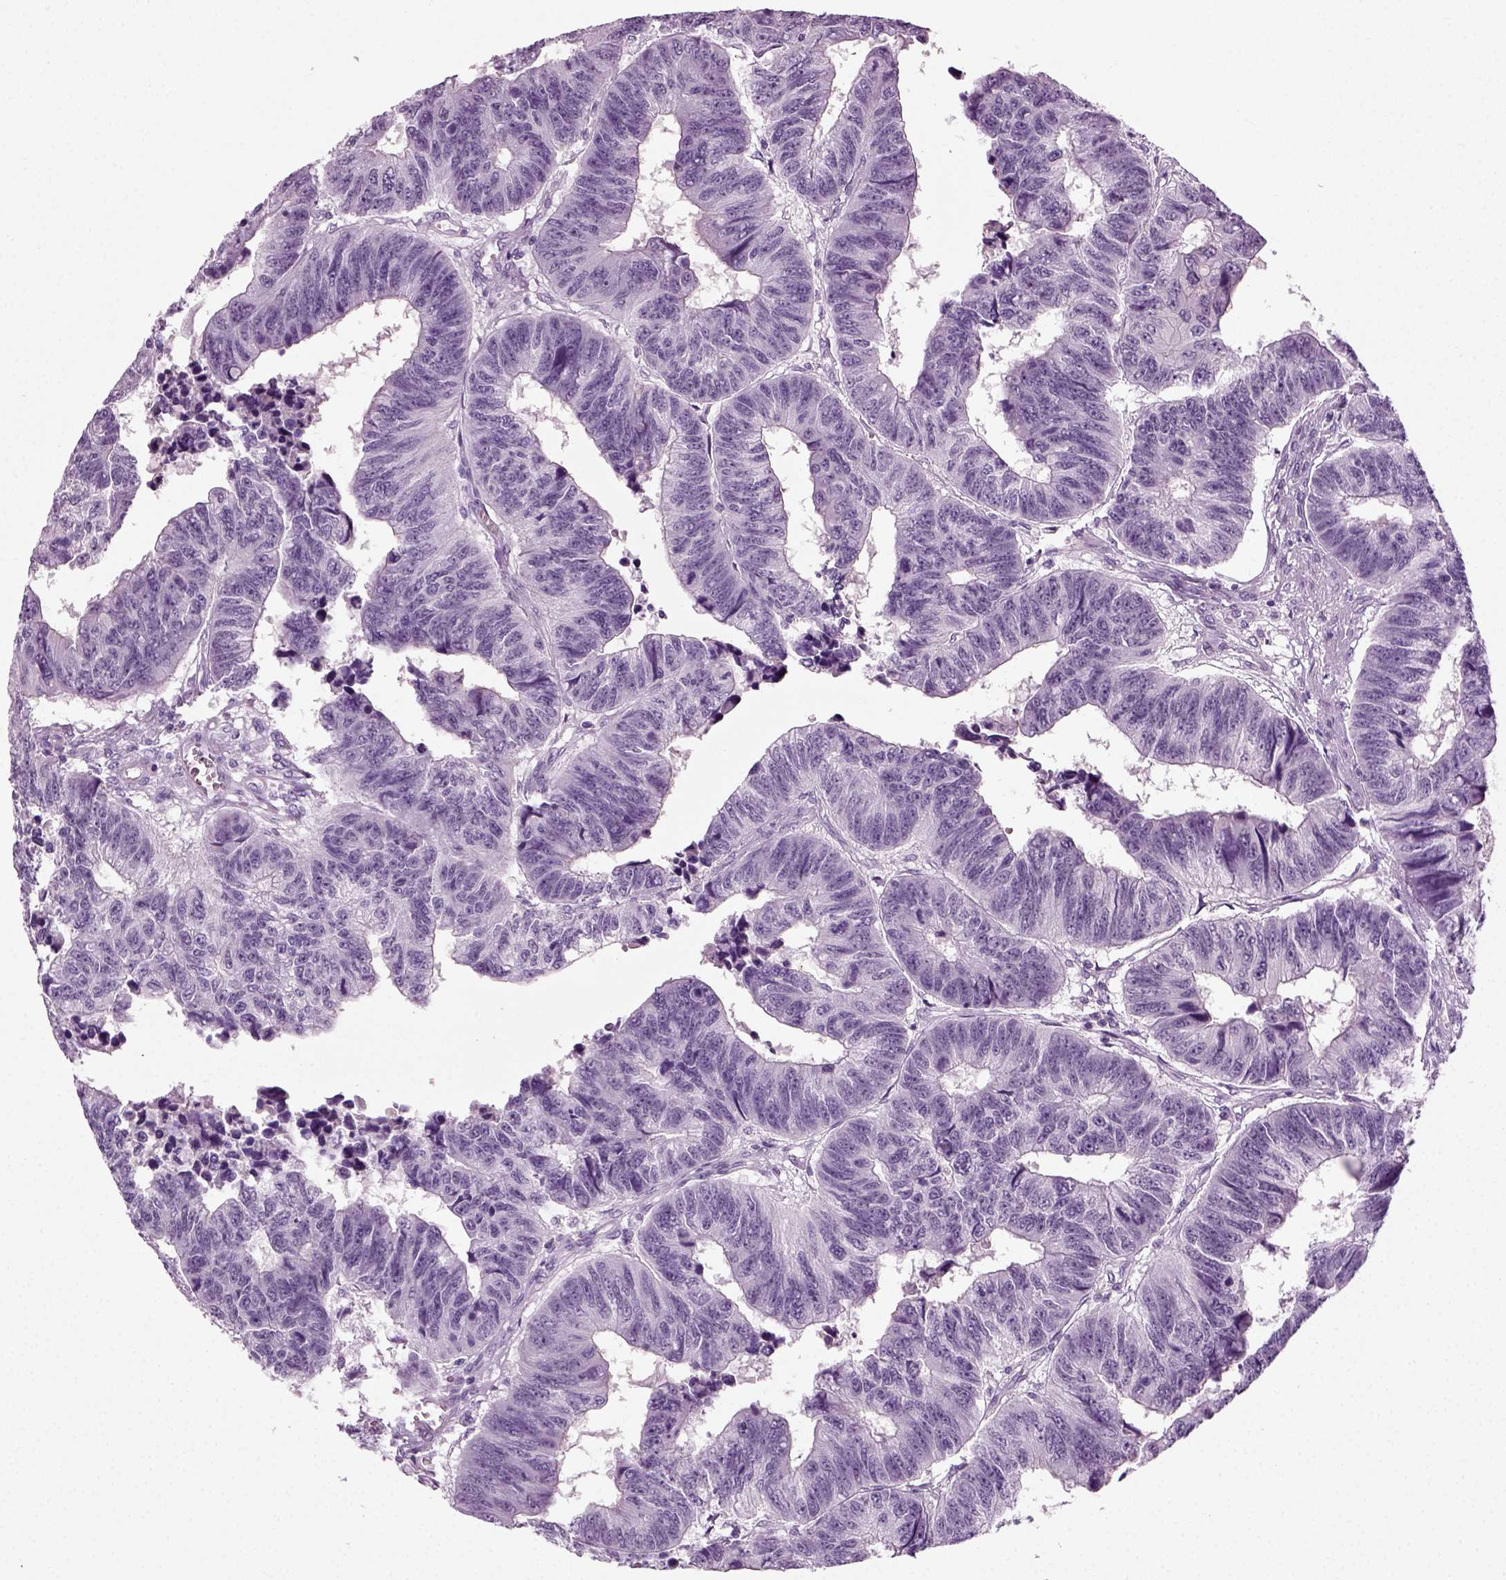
{"staining": {"intensity": "negative", "quantity": "none", "location": "none"}, "tissue": "colorectal cancer", "cell_type": "Tumor cells", "image_type": "cancer", "snomed": [{"axis": "morphology", "description": "Adenocarcinoma, NOS"}, {"axis": "topography", "description": "Rectum"}], "caption": "Immunohistochemical staining of human colorectal cancer (adenocarcinoma) shows no significant expression in tumor cells. (DAB (3,3'-diaminobenzidine) IHC with hematoxylin counter stain).", "gene": "ZC2HC1C", "patient": {"sex": "female", "age": 85}}